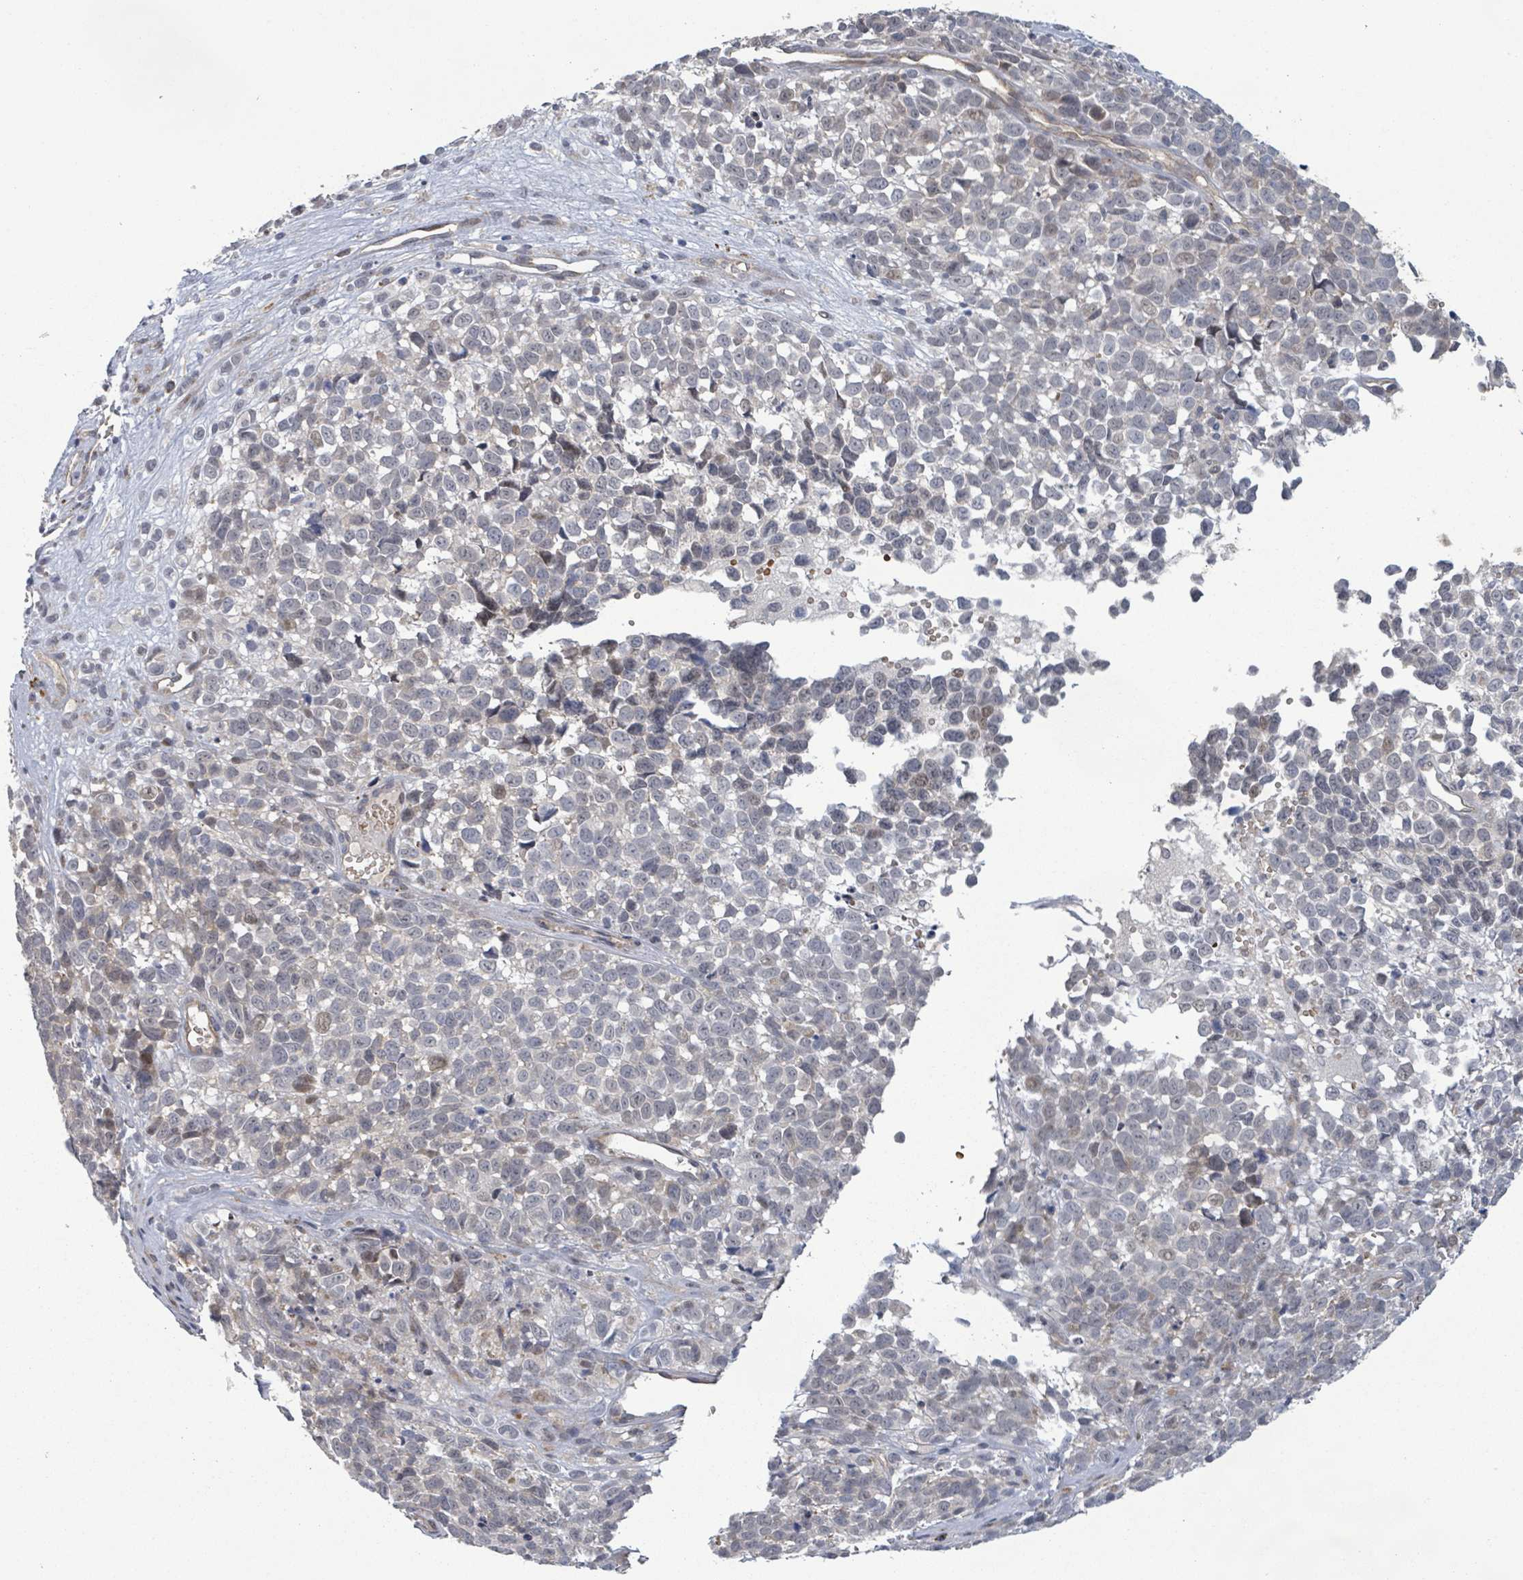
{"staining": {"intensity": "negative", "quantity": "none", "location": "none"}, "tissue": "melanoma", "cell_type": "Tumor cells", "image_type": "cancer", "snomed": [{"axis": "morphology", "description": "Malignant melanoma, NOS"}, {"axis": "topography", "description": "Nose, NOS"}], "caption": "An IHC histopathology image of melanoma is shown. There is no staining in tumor cells of melanoma.", "gene": "SHROOM2", "patient": {"sex": "female", "age": 48}}